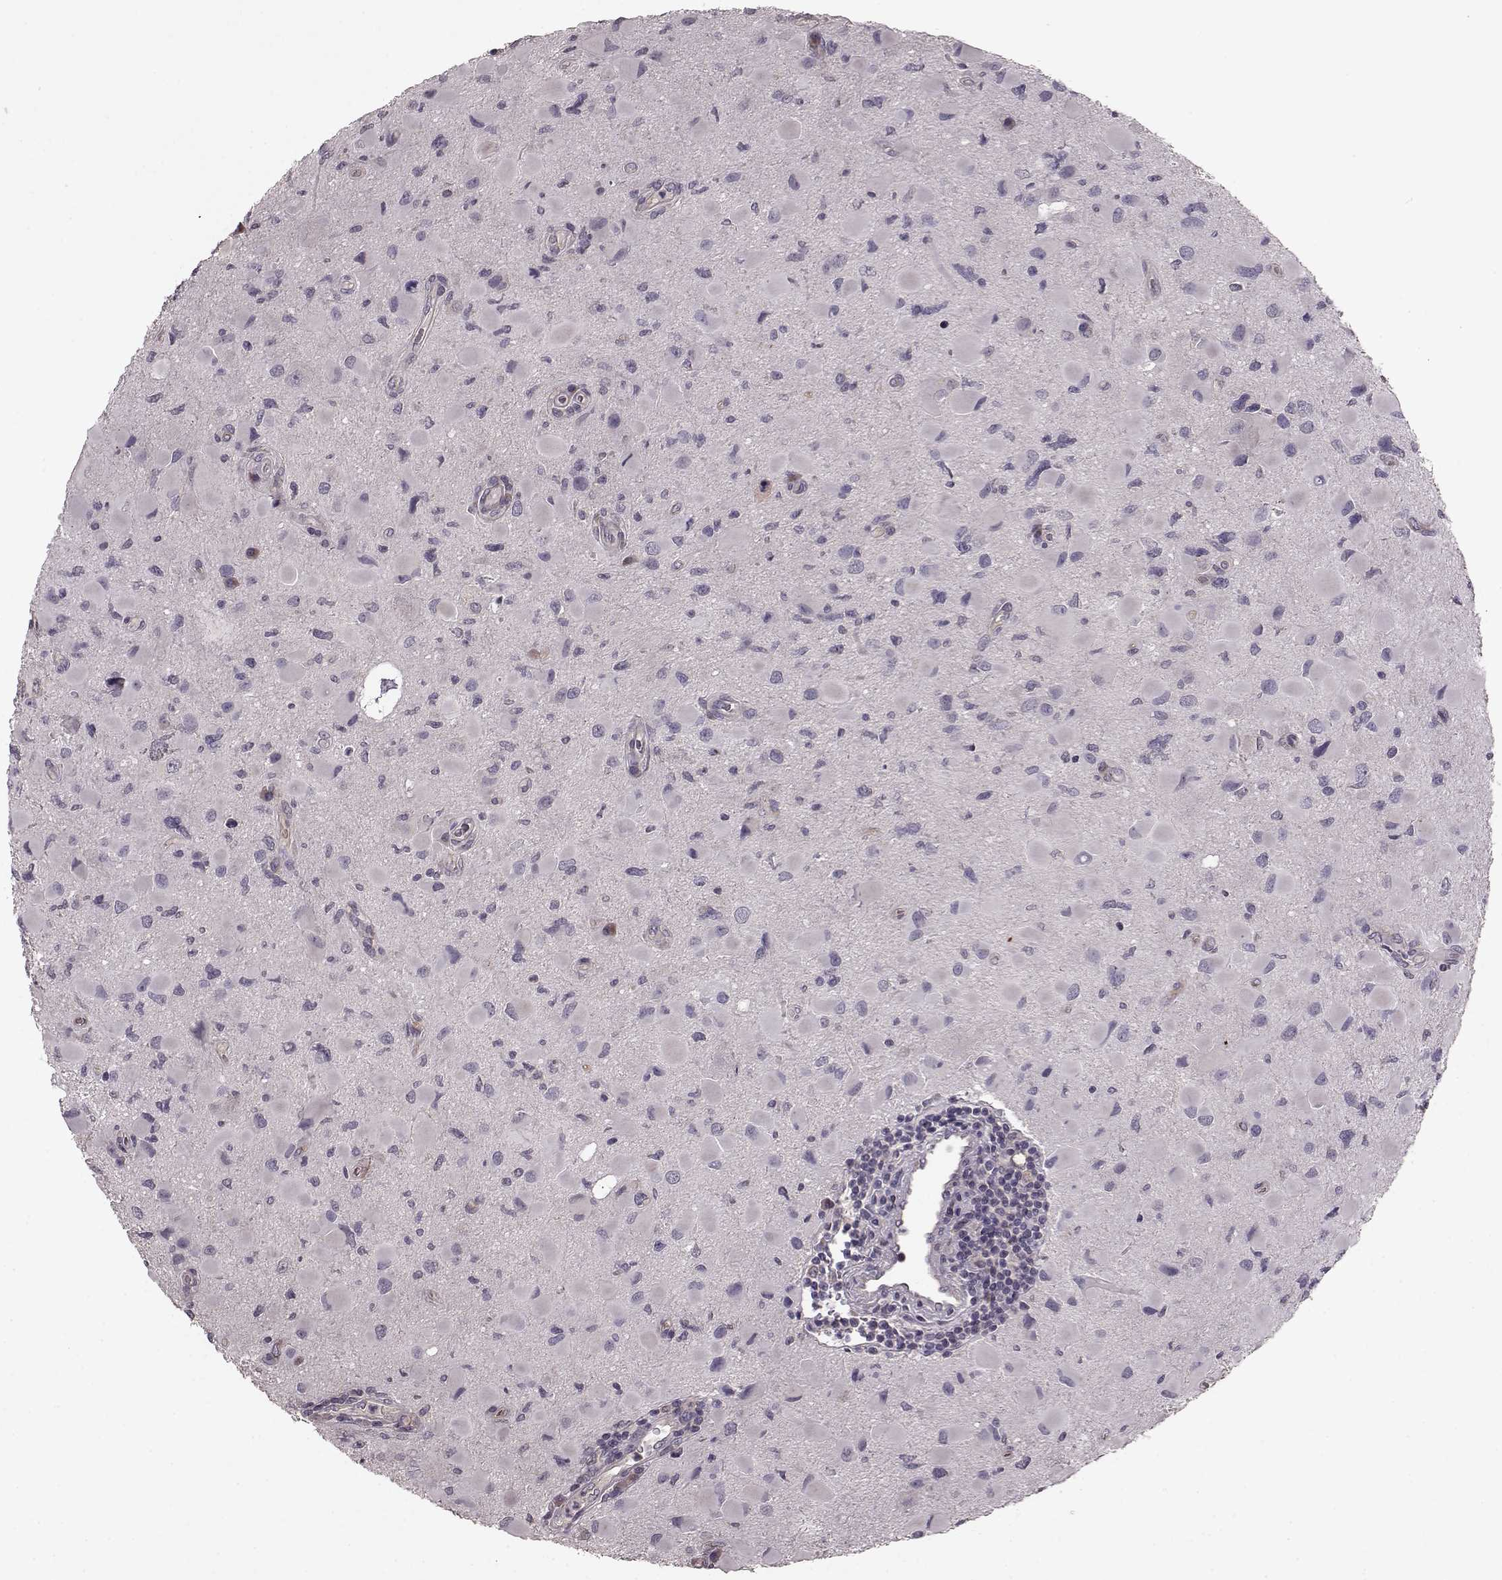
{"staining": {"intensity": "negative", "quantity": "none", "location": "none"}, "tissue": "glioma", "cell_type": "Tumor cells", "image_type": "cancer", "snomed": [{"axis": "morphology", "description": "Glioma, malignant, Low grade"}, {"axis": "topography", "description": "Brain"}], "caption": "The photomicrograph demonstrates no significant staining in tumor cells of malignant glioma (low-grade).", "gene": "SLC52A3", "patient": {"sex": "female", "age": 32}}